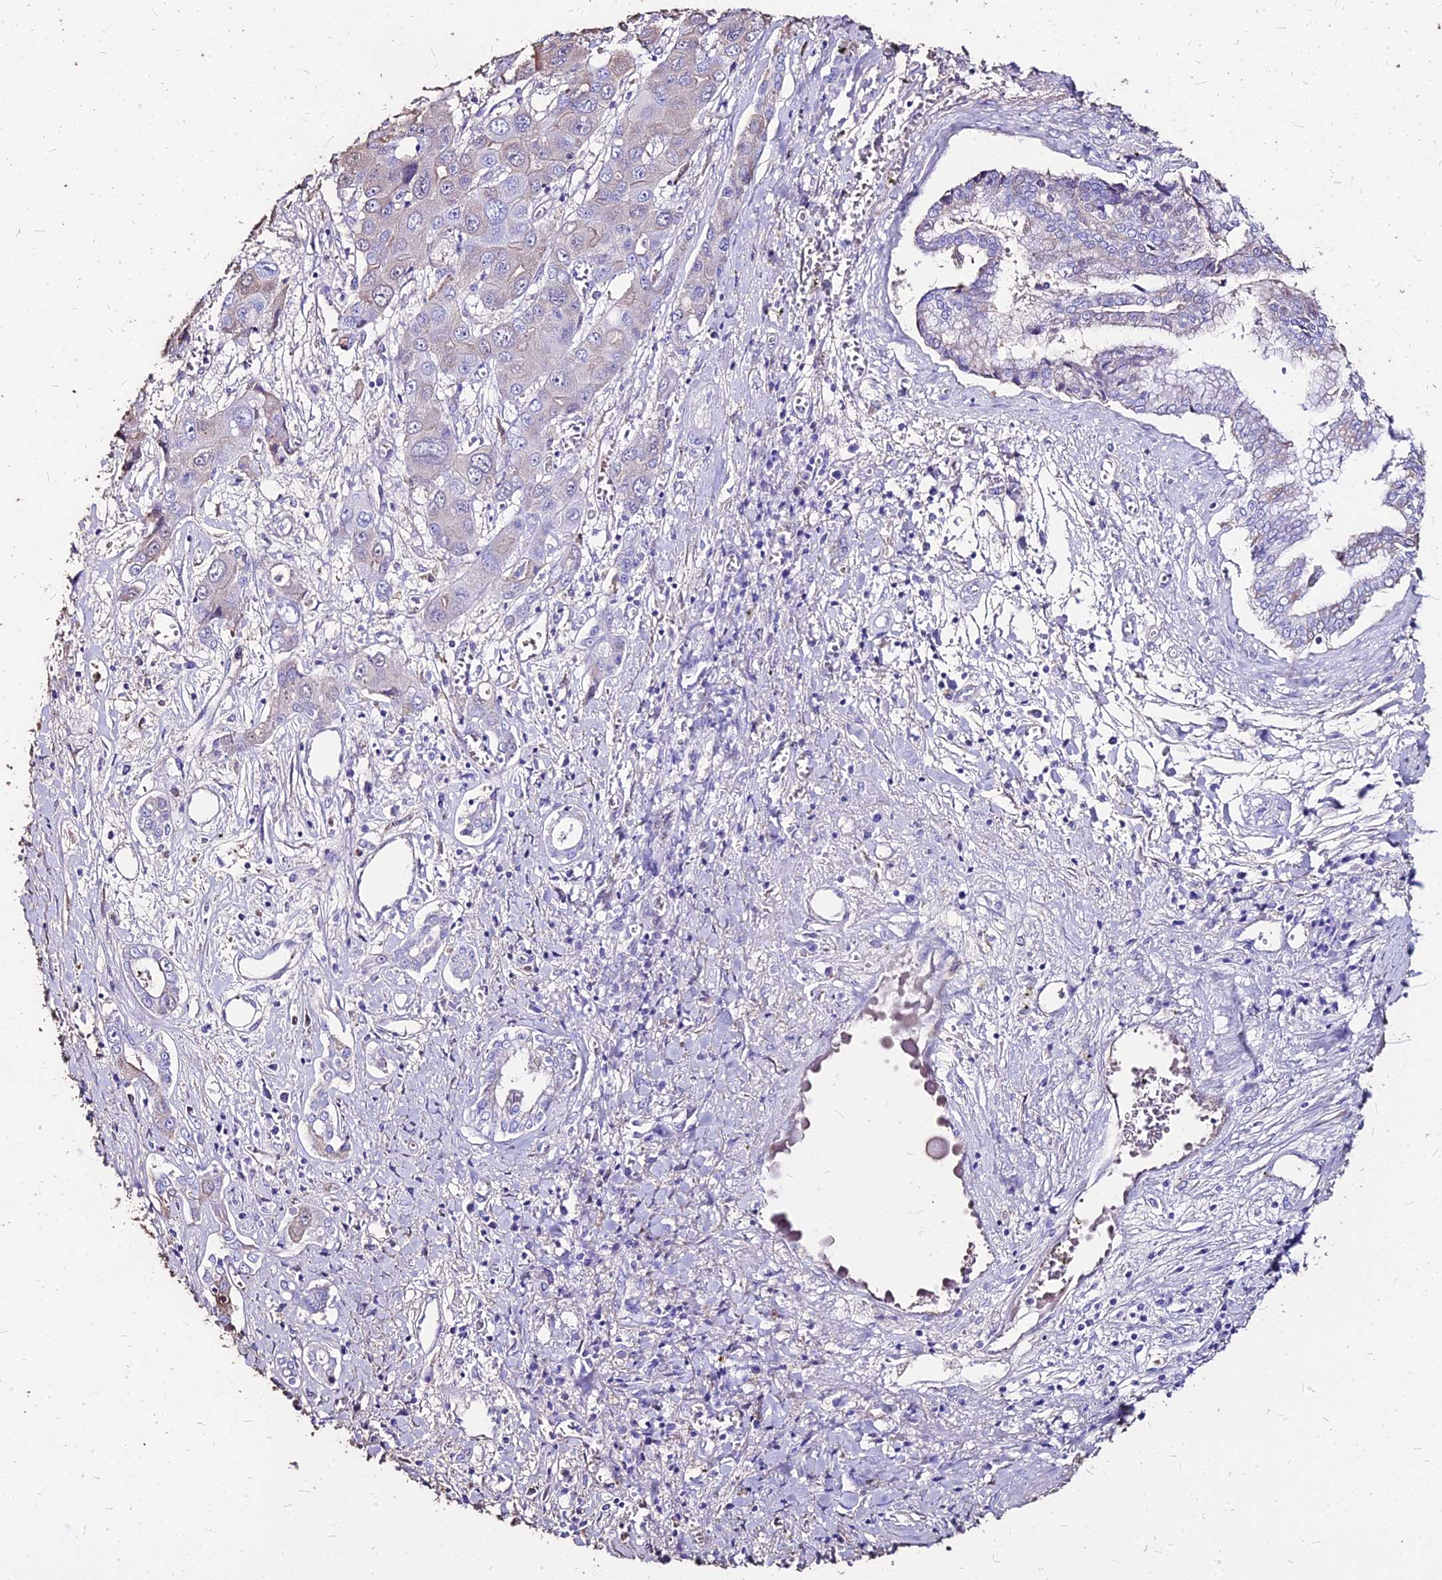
{"staining": {"intensity": "negative", "quantity": "none", "location": "none"}, "tissue": "liver cancer", "cell_type": "Tumor cells", "image_type": "cancer", "snomed": [{"axis": "morphology", "description": "Cholangiocarcinoma"}, {"axis": "topography", "description": "Liver"}], "caption": "Tumor cells are negative for brown protein staining in cholangiocarcinoma (liver). The staining was performed using DAB (3,3'-diaminobenzidine) to visualize the protein expression in brown, while the nuclei were stained in blue with hematoxylin (Magnification: 20x).", "gene": "NME5", "patient": {"sex": "male", "age": 67}}